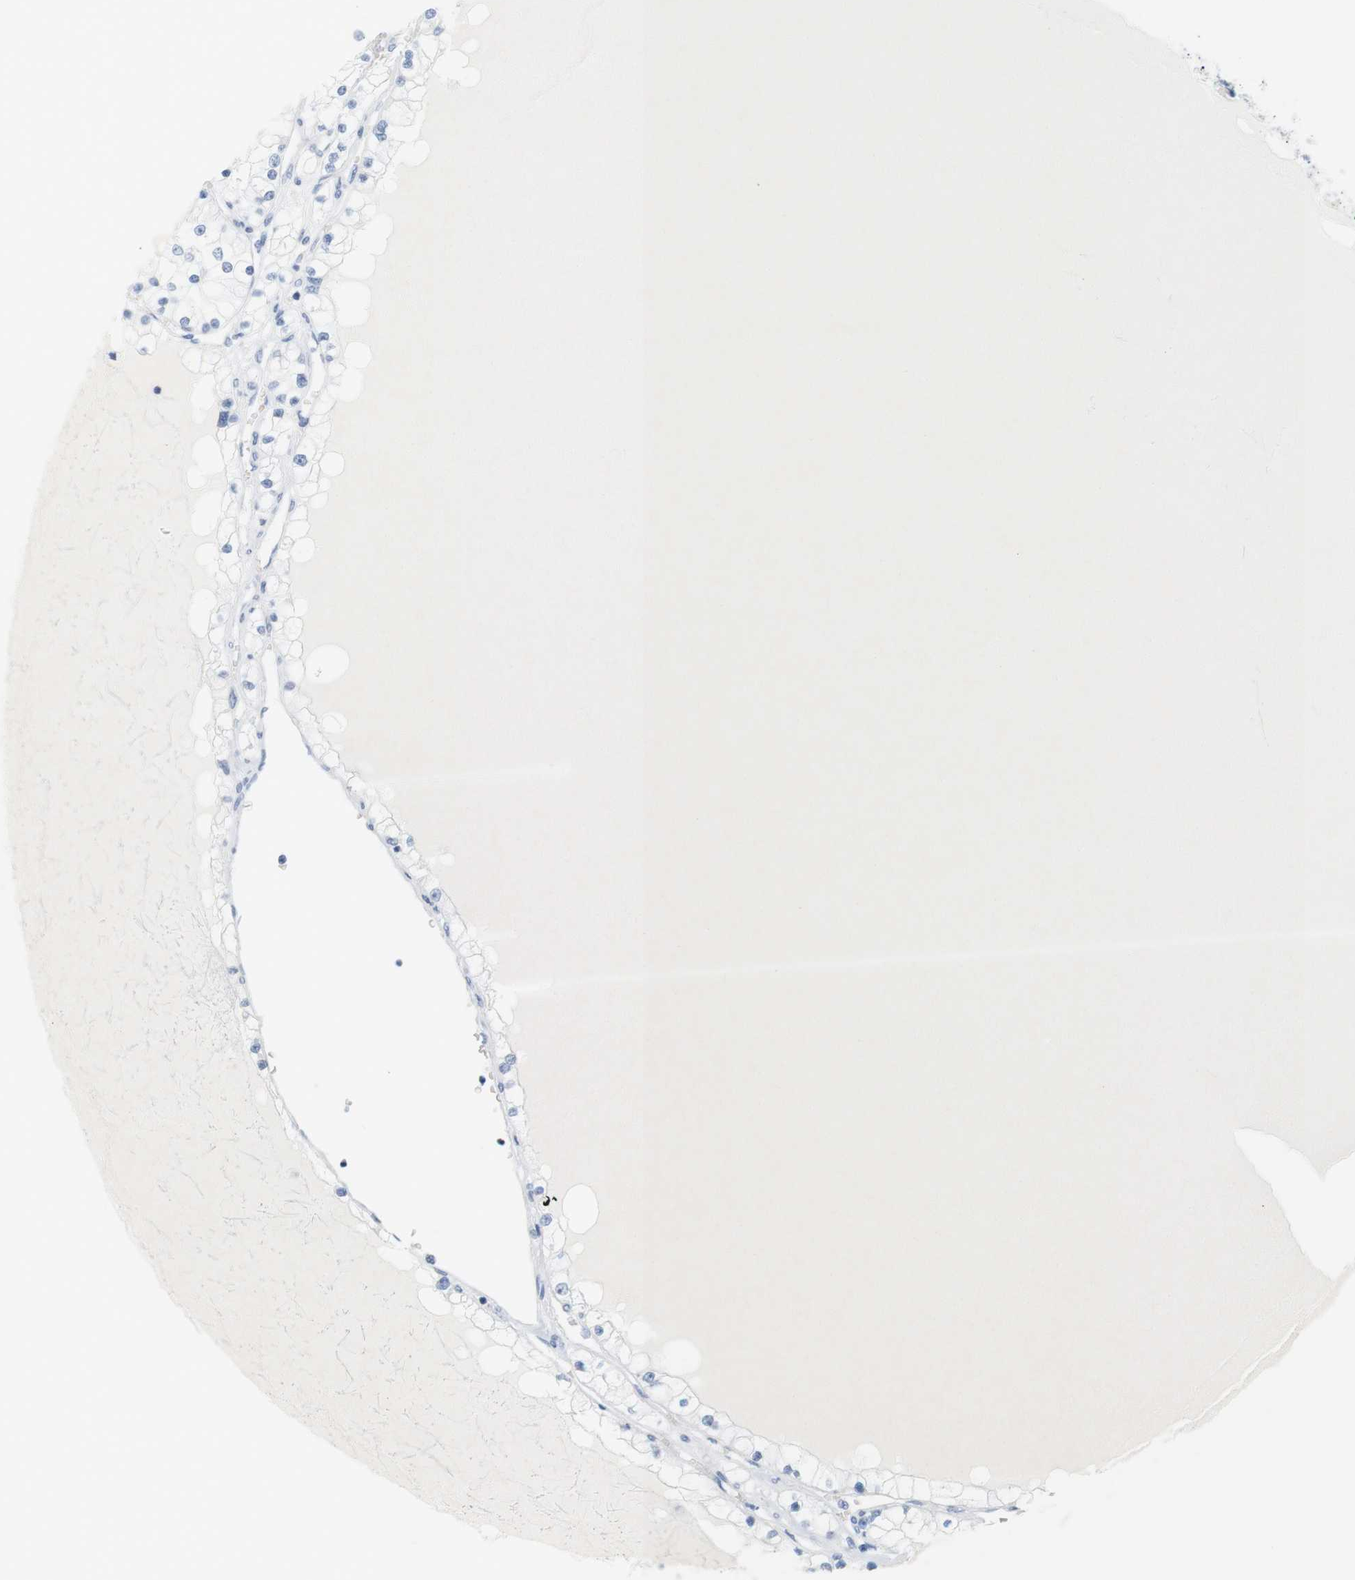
{"staining": {"intensity": "negative", "quantity": "none", "location": "none"}, "tissue": "renal cancer", "cell_type": "Tumor cells", "image_type": "cancer", "snomed": [{"axis": "morphology", "description": "Adenocarcinoma, NOS"}, {"axis": "topography", "description": "Kidney"}], "caption": "DAB immunohistochemical staining of human adenocarcinoma (renal) displays no significant staining in tumor cells.", "gene": "OPRM1", "patient": {"sex": "male", "age": 68}}